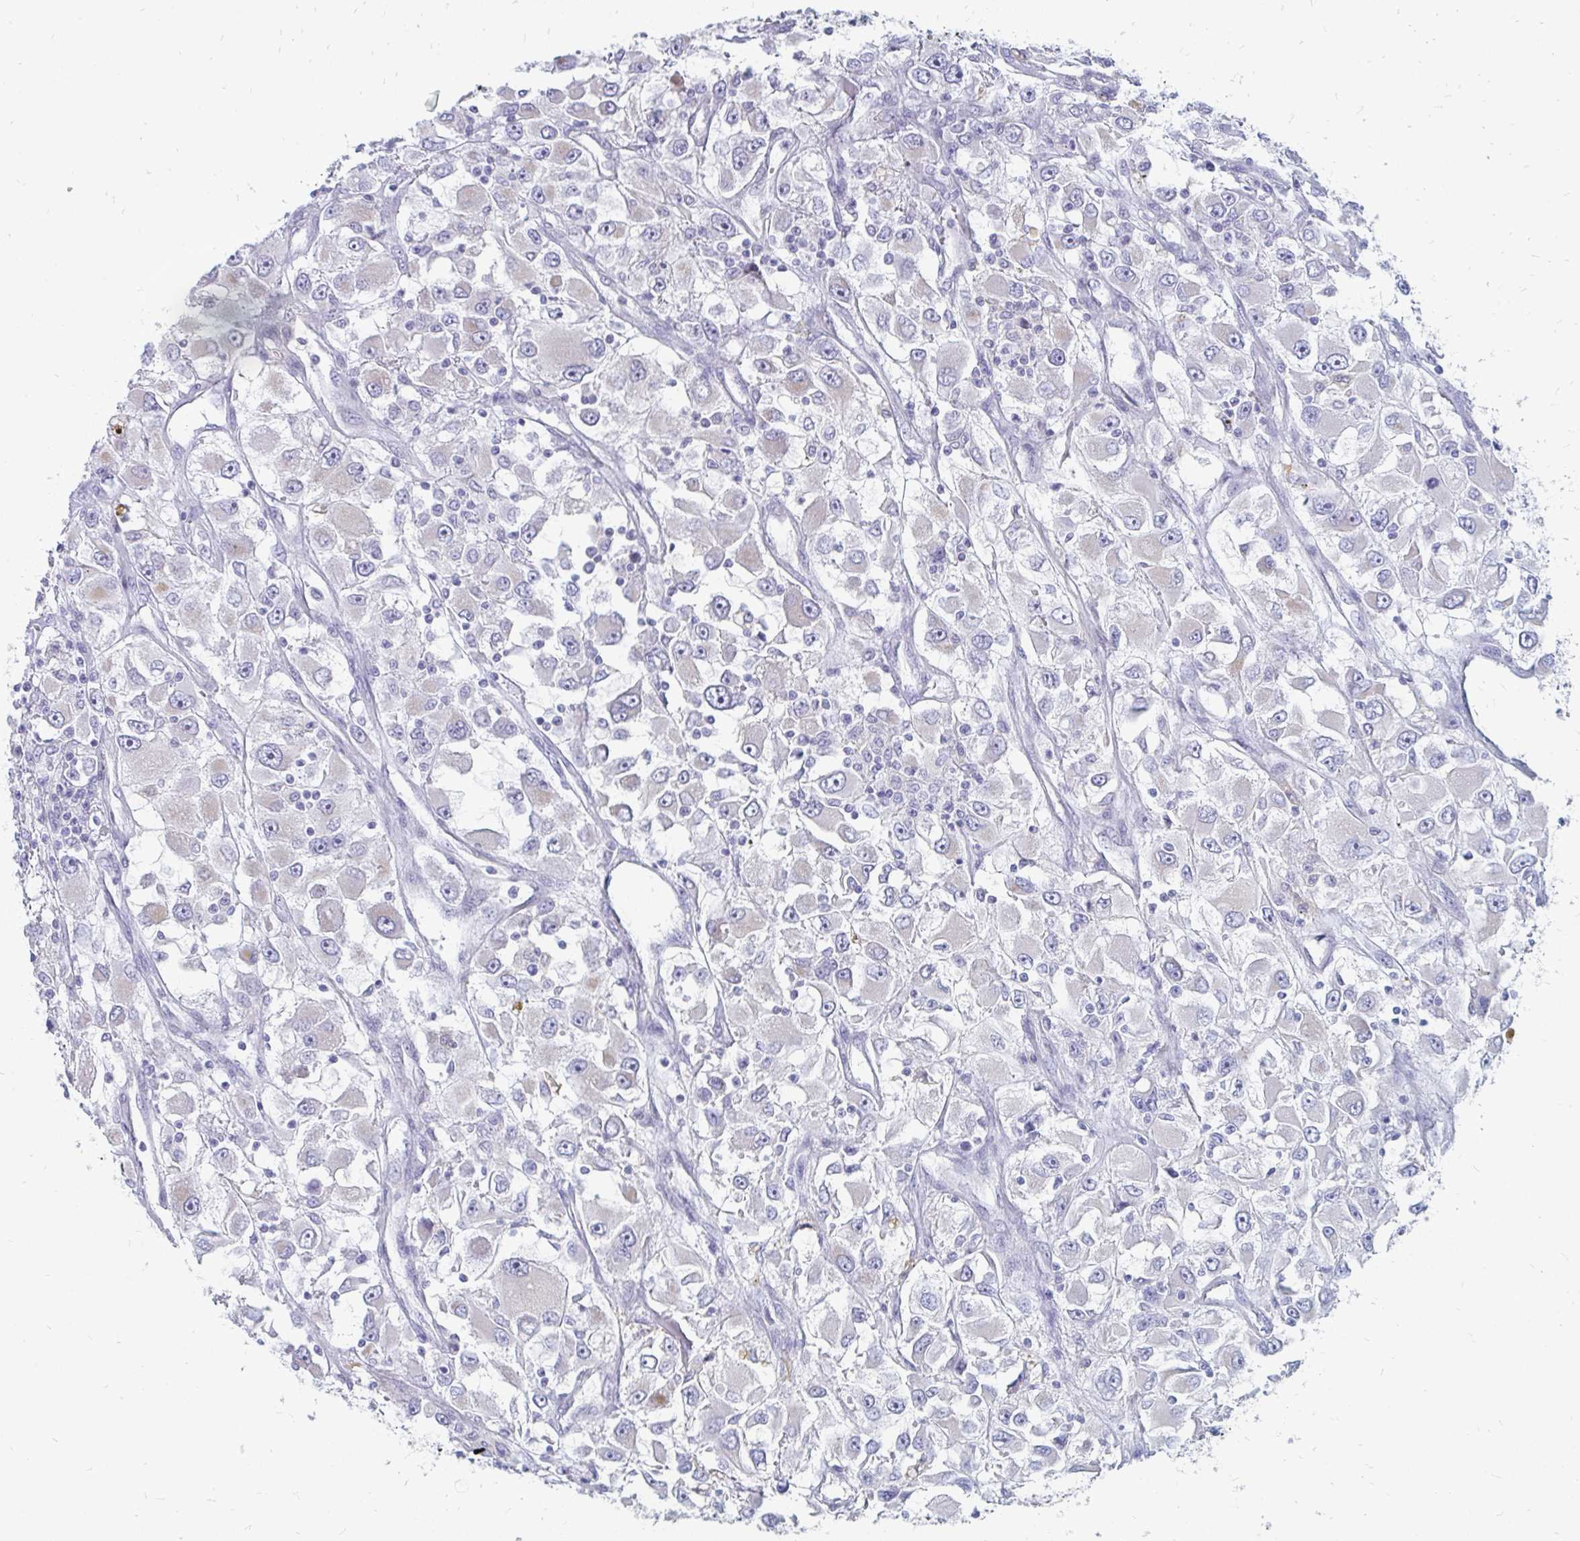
{"staining": {"intensity": "negative", "quantity": "none", "location": "none"}, "tissue": "renal cancer", "cell_type": "Tumor cells", "image_type": "cancer", "snomed": [{"axis": "morphology", "description": "Adenocarcinoma, NOS"}, {"axis": "topography", "description": "Kidney"}], "caption": "IHC photomicrograph of neoplastic tissue: human adenocarcinoma (renal) stained with DAB (3,3'-diaminobenzidine) demonstrates no significant protein staining in tumor cells.", "gene": "OR10V1", "patient": {"sex": "female", "age": 52}}